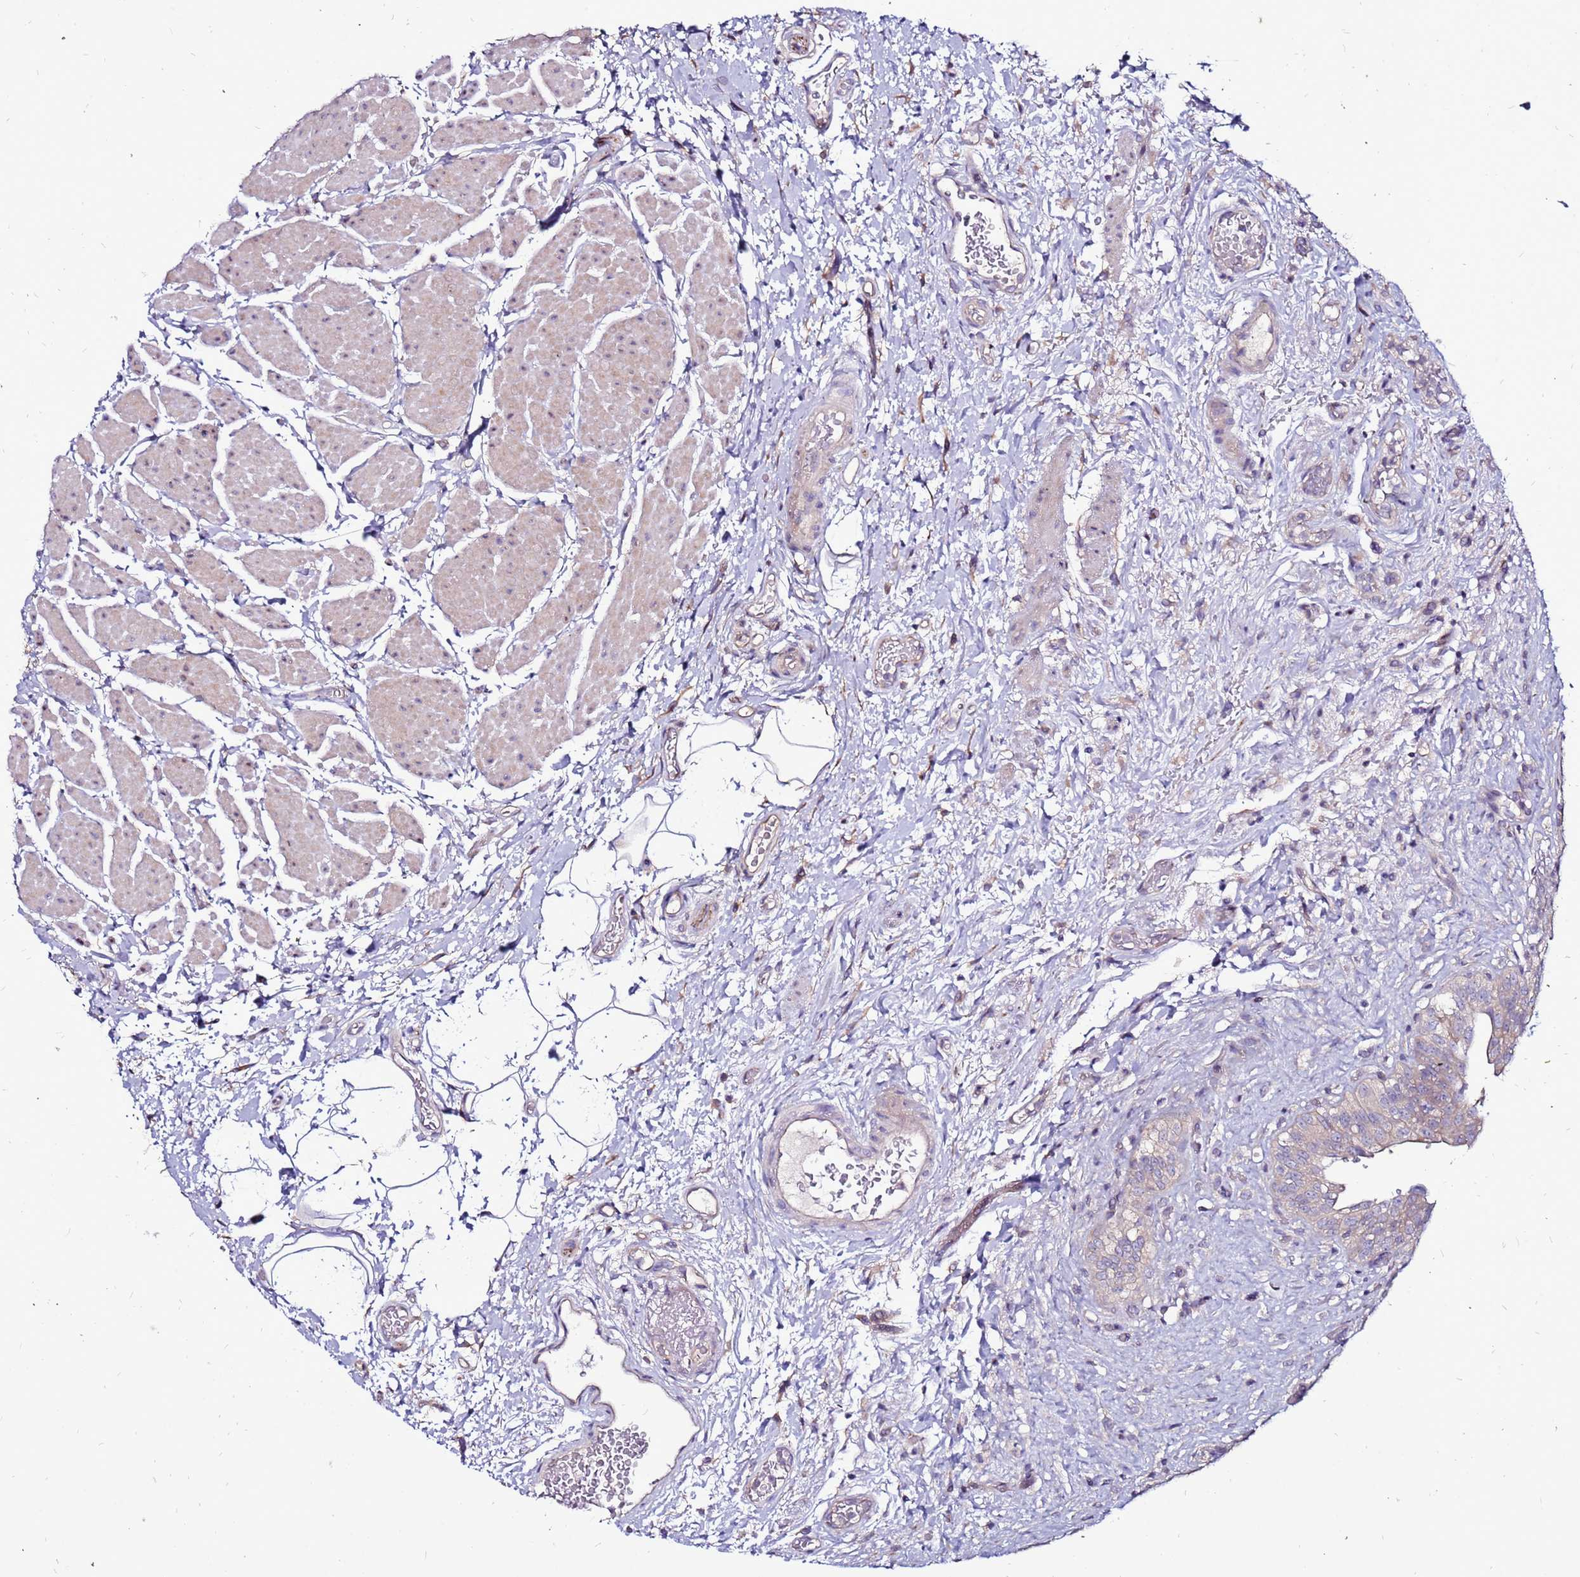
{"staining": {"intensity": "weak", "quantity": "<25%", "location": "cytoplasmic/membranous"}, "tissue": "urinary bladder", "cell_type": "Urothelial cells", "image_type": "normal", "snomed": [{"axis": "morphology", "description": "Normal tissue, NOS"}, {"axis": "morphology", "description": "Inflammation, NOS"}, {"axis": "topography", "description": "Urinary bladder"}], "caption": "There is no significant expression in urothelial cells of urinary bladder. (Immunohistochemistry, brightfield microscopy, high magnification).", "gene": "GPN3", "patient": {"sex": "male", "age": 63}}